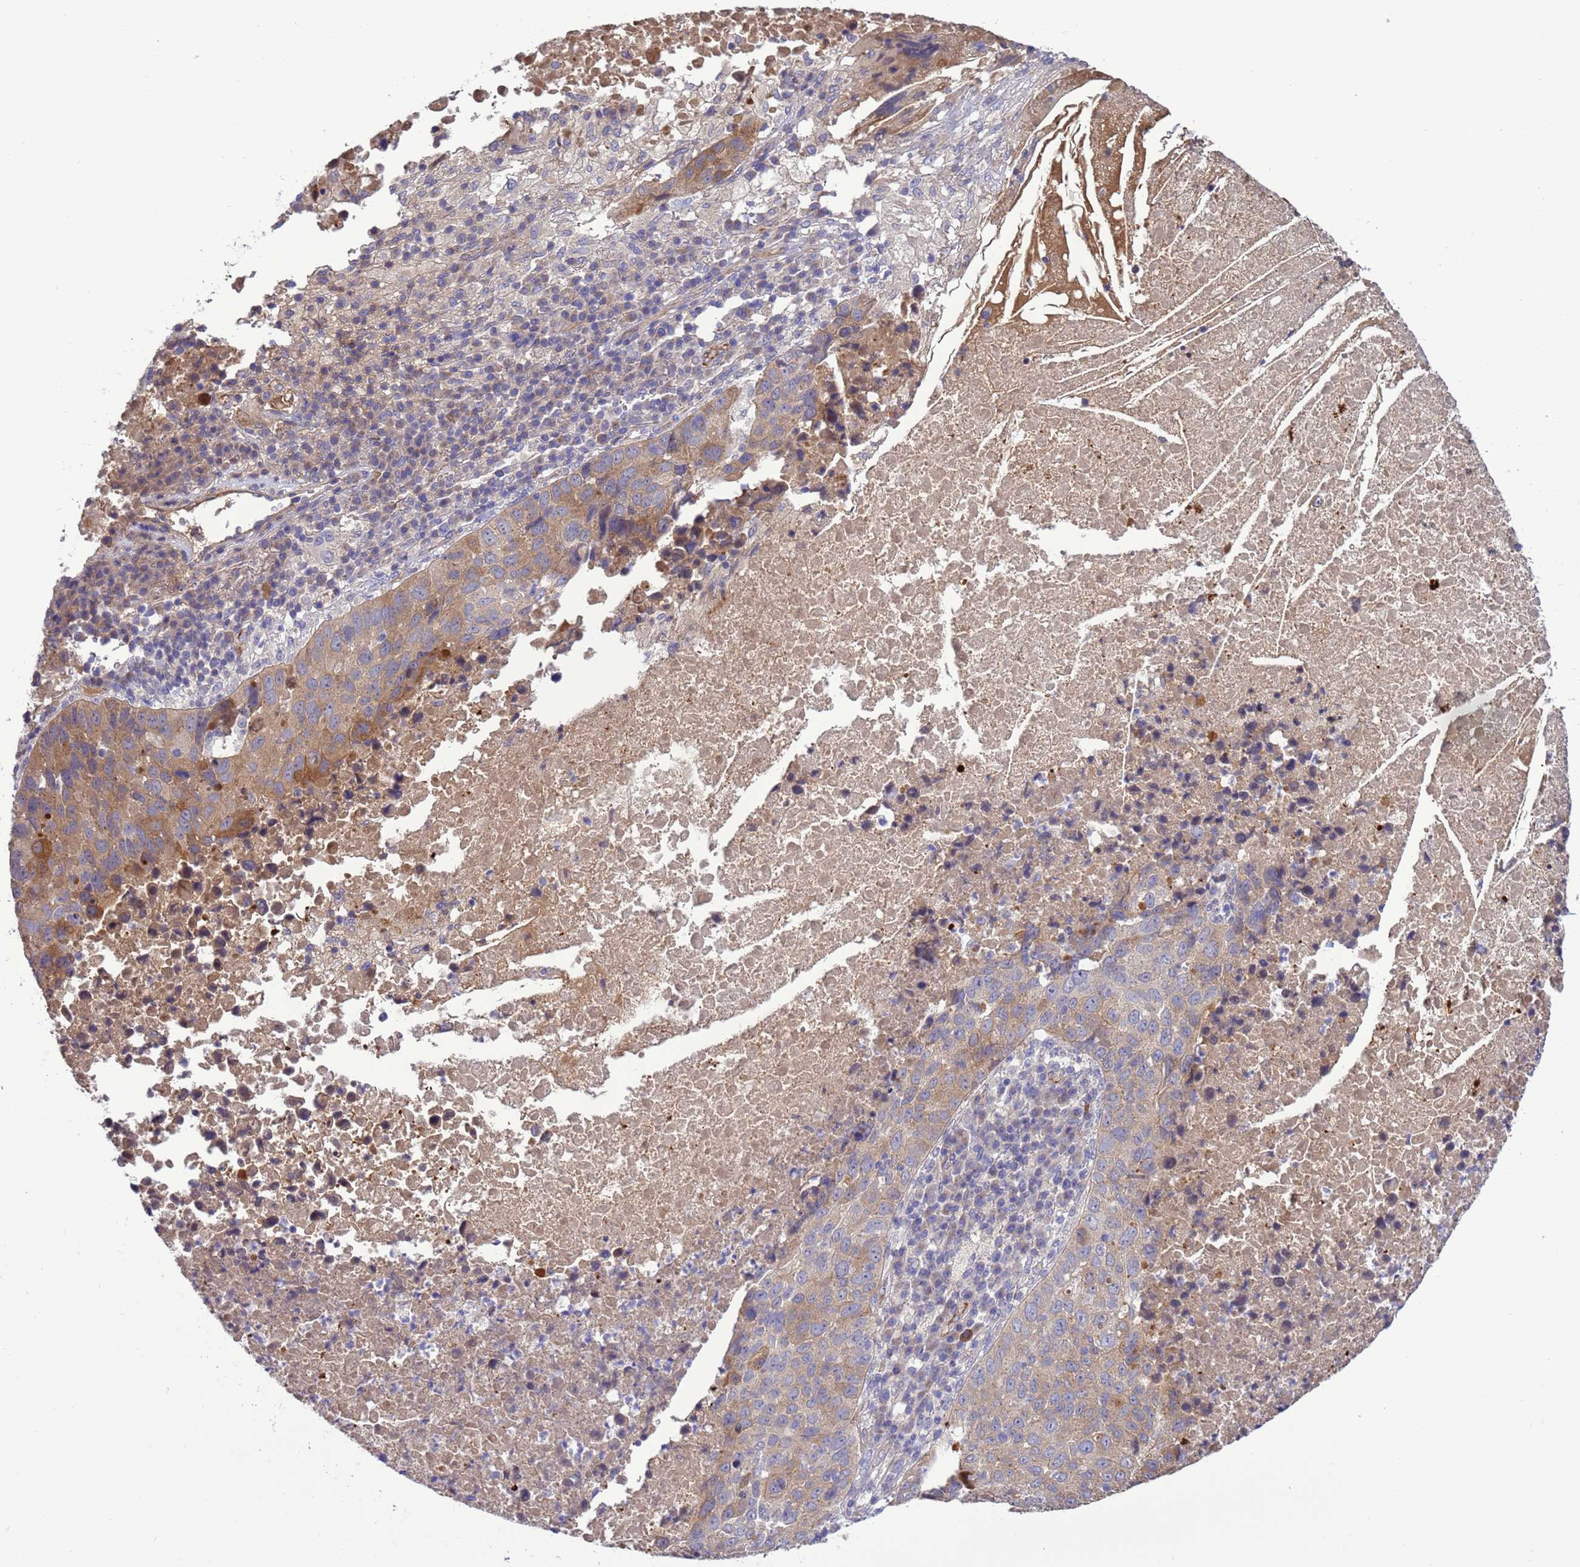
{"staining": {"intensity": "moderate", "quantity": "<25%", "location": "cytoplasmic/membranous"}, "tissue": "lung cancer", "cell_type": "Tumor cells", "image_type": "cancer", "snomed": [{"axis": "morphology", "description": "Squamous cell carcinoma, NOS"}, {"axis": "topography", "description": "Lung"}], "caption": "Moderate cytoplasmic/membranous staining is identified in about <25% of tumor cells in lung cancer.", "gene": "GJA10", "patient": {"sex": "male", "age": 73}}